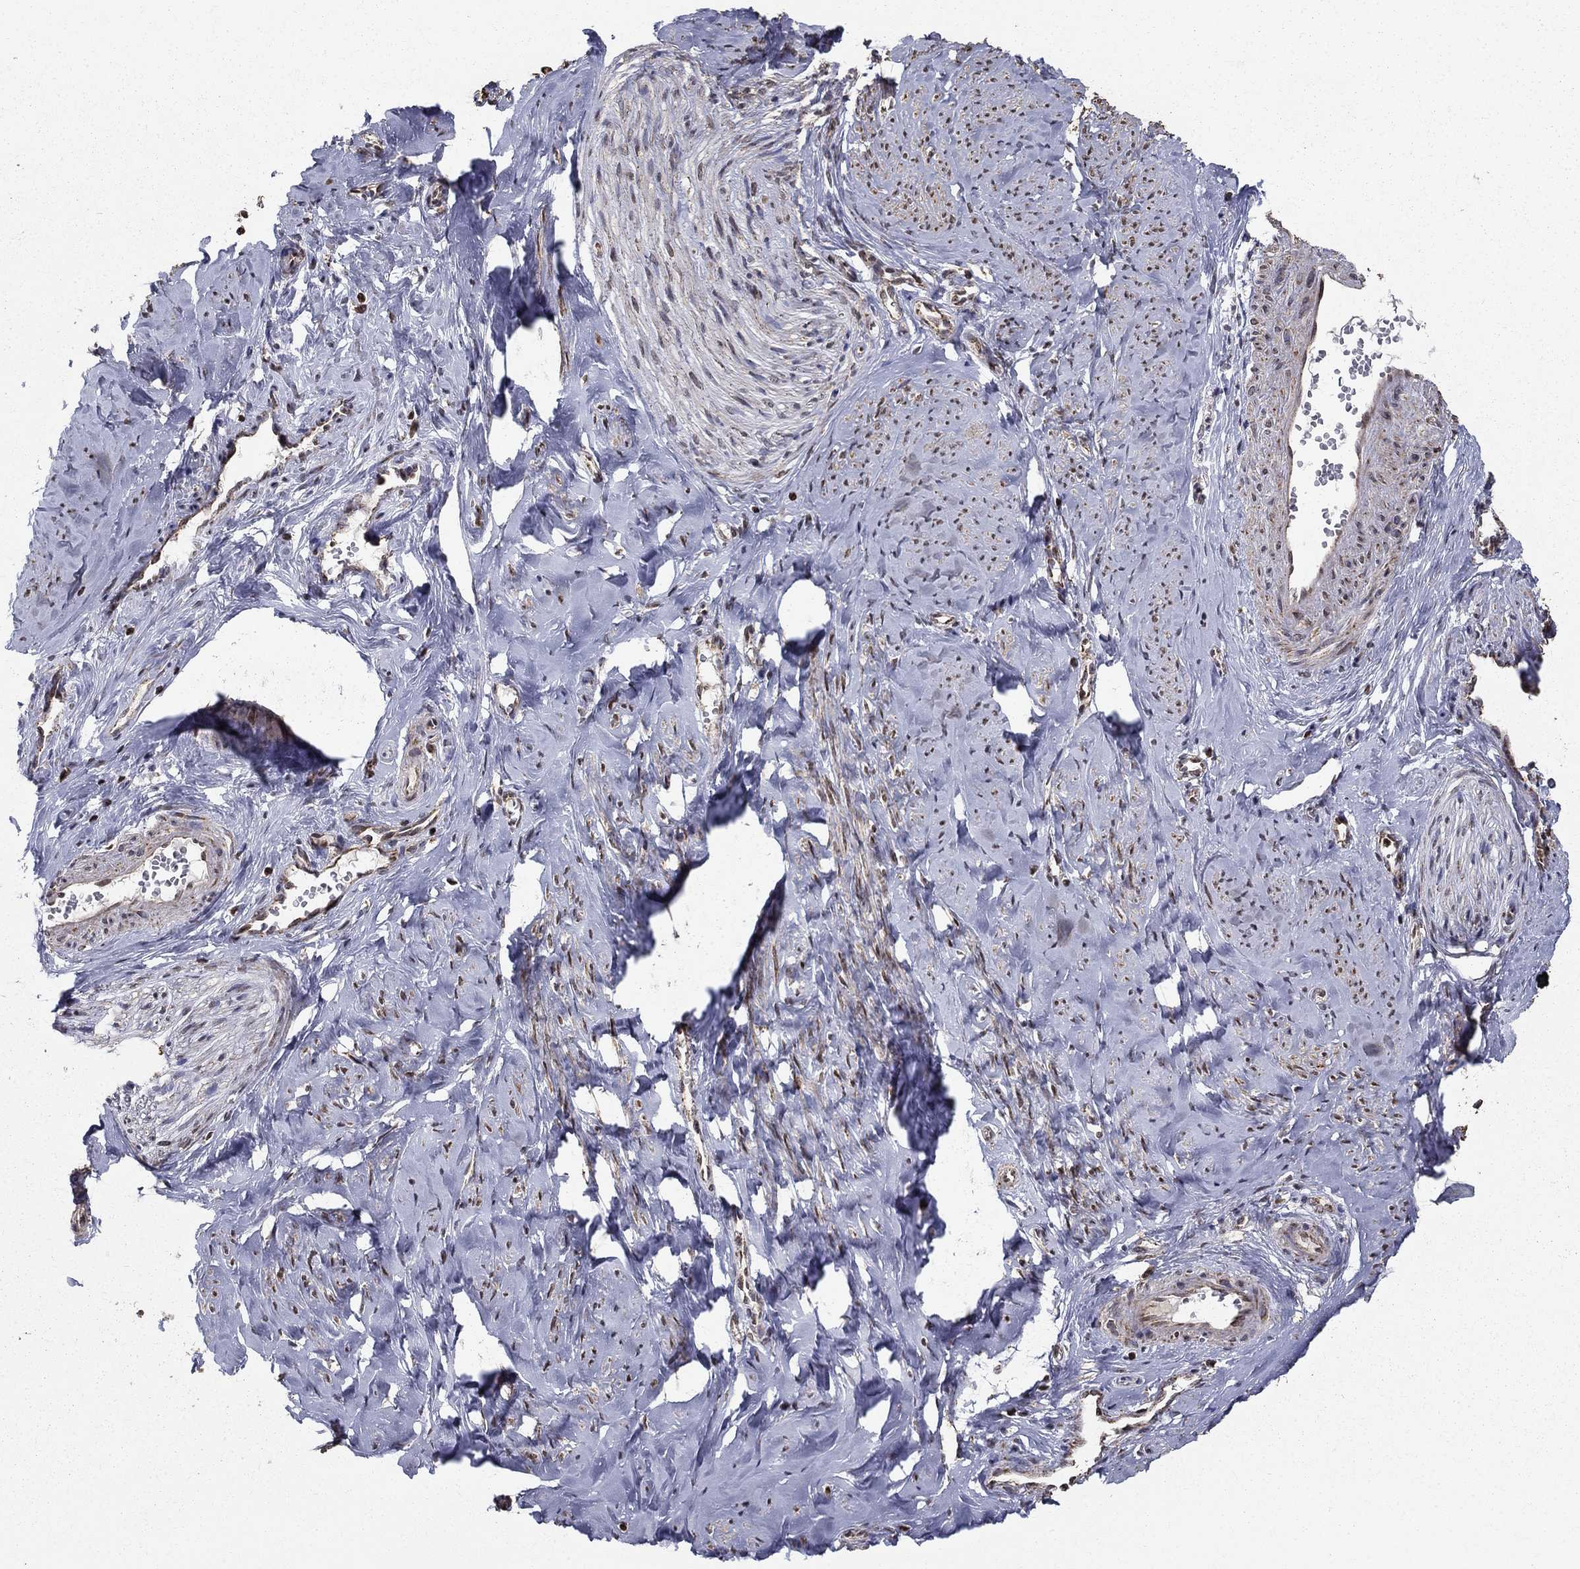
{"staining": {"intensity": "weak", "quantity": "25%-75%", "location": "cytoplasmic/membranous"}, "tissue": "smooth muscle", "cell_type": "Smooth muscle cells", "image_type": "normal", "snomed": [{"axis": "morphology", "description": "Normal tissue, NOS"}, {"axis": "topography", "description": "Smooth muscle"}], "caption": "Protein expression by immunohistochemistry shows weak cytoplasmic/membranous staining in approximately 25%-75% of smooth muscle cells in unremarkable smooth muscle. Nuclei are stained in blue.", "gene": "ACOT13", "patient": {"sex": "female", "age": 48}}